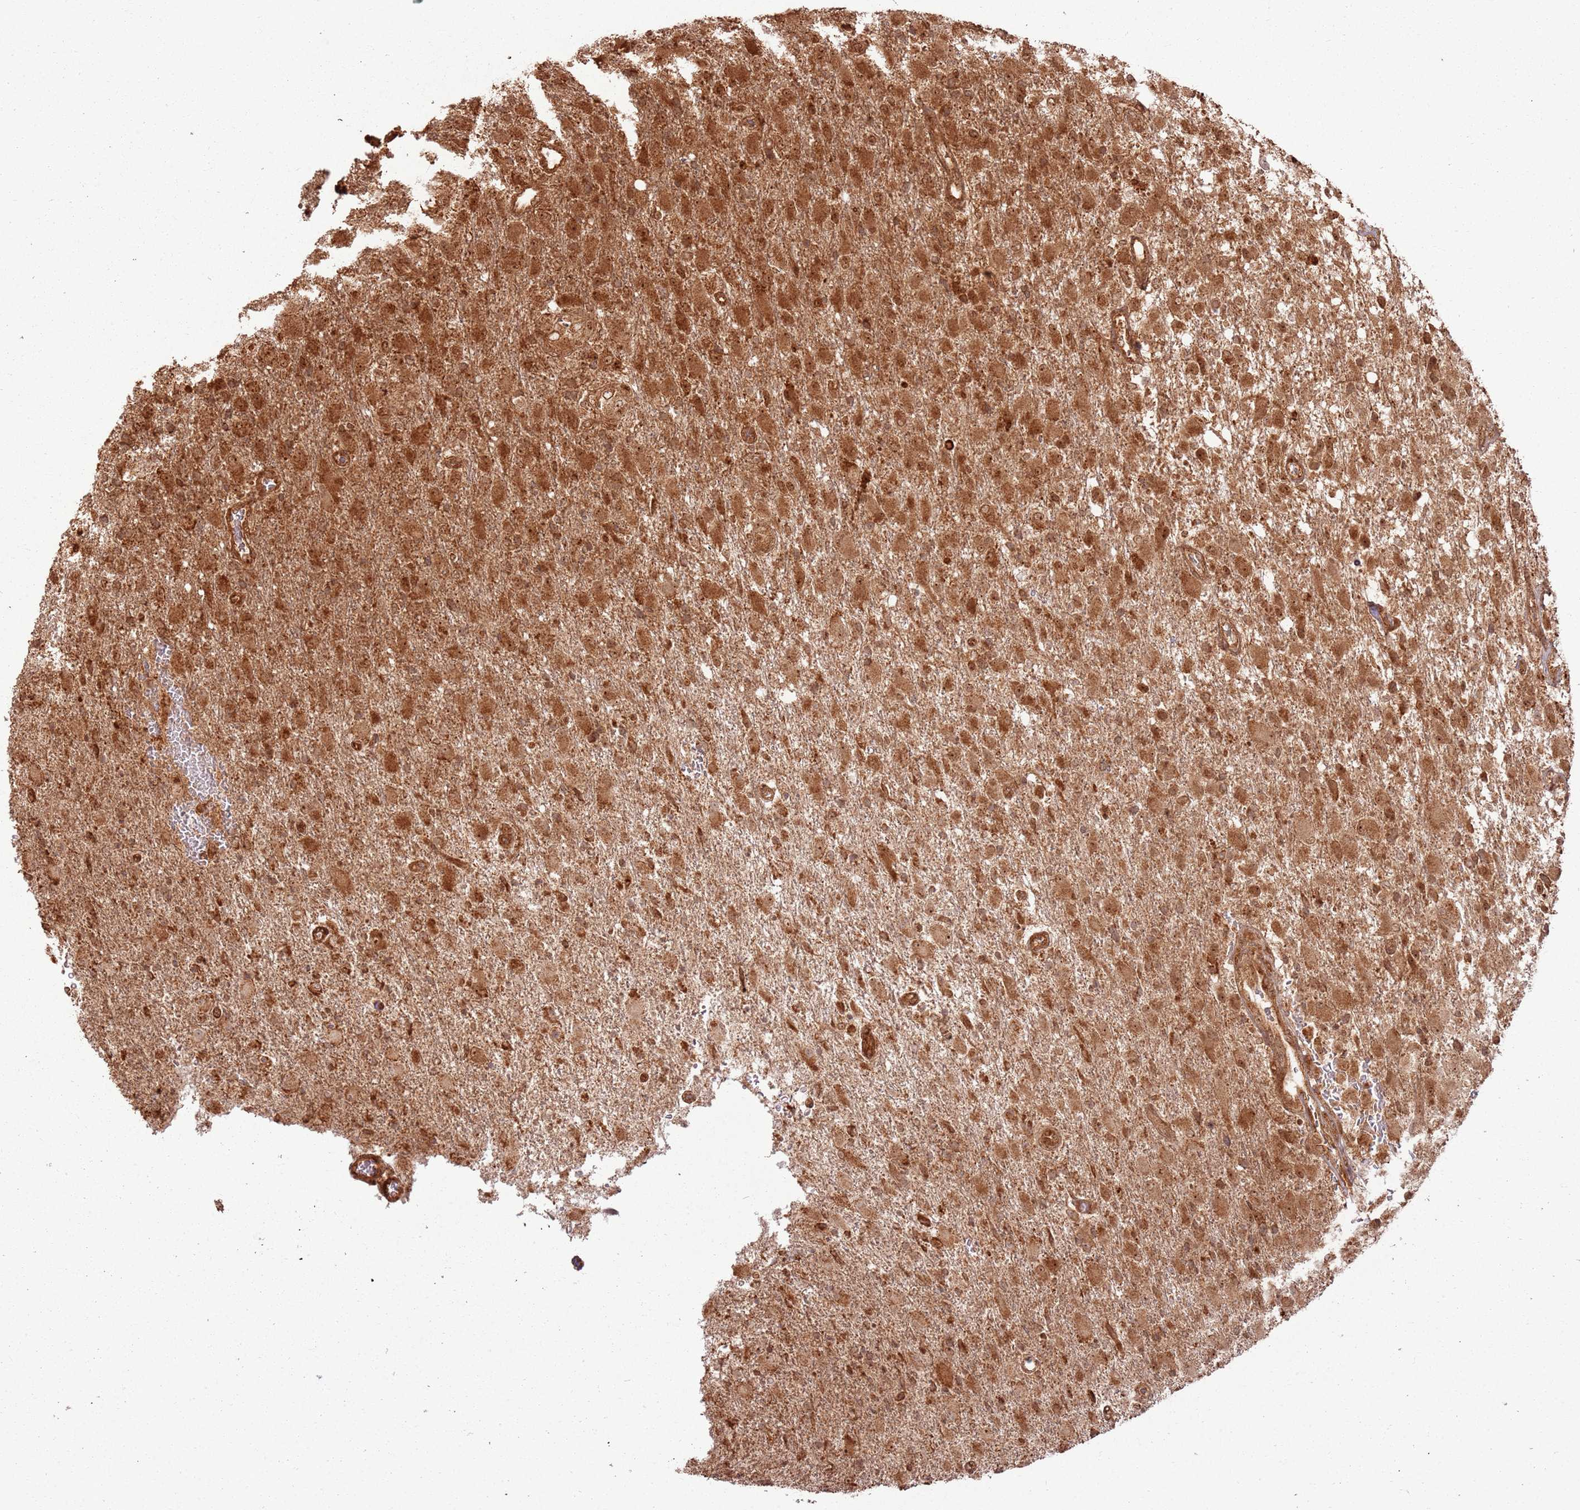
{"staining": {"intensity": "strong", "quantity": ">75%", "location": "cytoplasmic/membranous,nuclear"}, "tissue": "glioma", "cell_type": "Tumor cells", "image_type": "cancer", "snomed": [{"axis": "morphology", "description": "Glioma, malignant, Low grade"}, {"axis": "topography", "description": "Brain"}], "caption": "Glioma tissue demonstrates strong cytoplasmic/membranous and nuclear staining in about >75% of tumor cells, visualized by immunohistochemistry. (Stains: DAB (3,3'-diaminobenzidine) in brown, nuclei in blue, Microscopy: brightfield microscopy at high magnification).", "gene": "TBC1D13", "patient": {"sex": "male", "age": 65}}